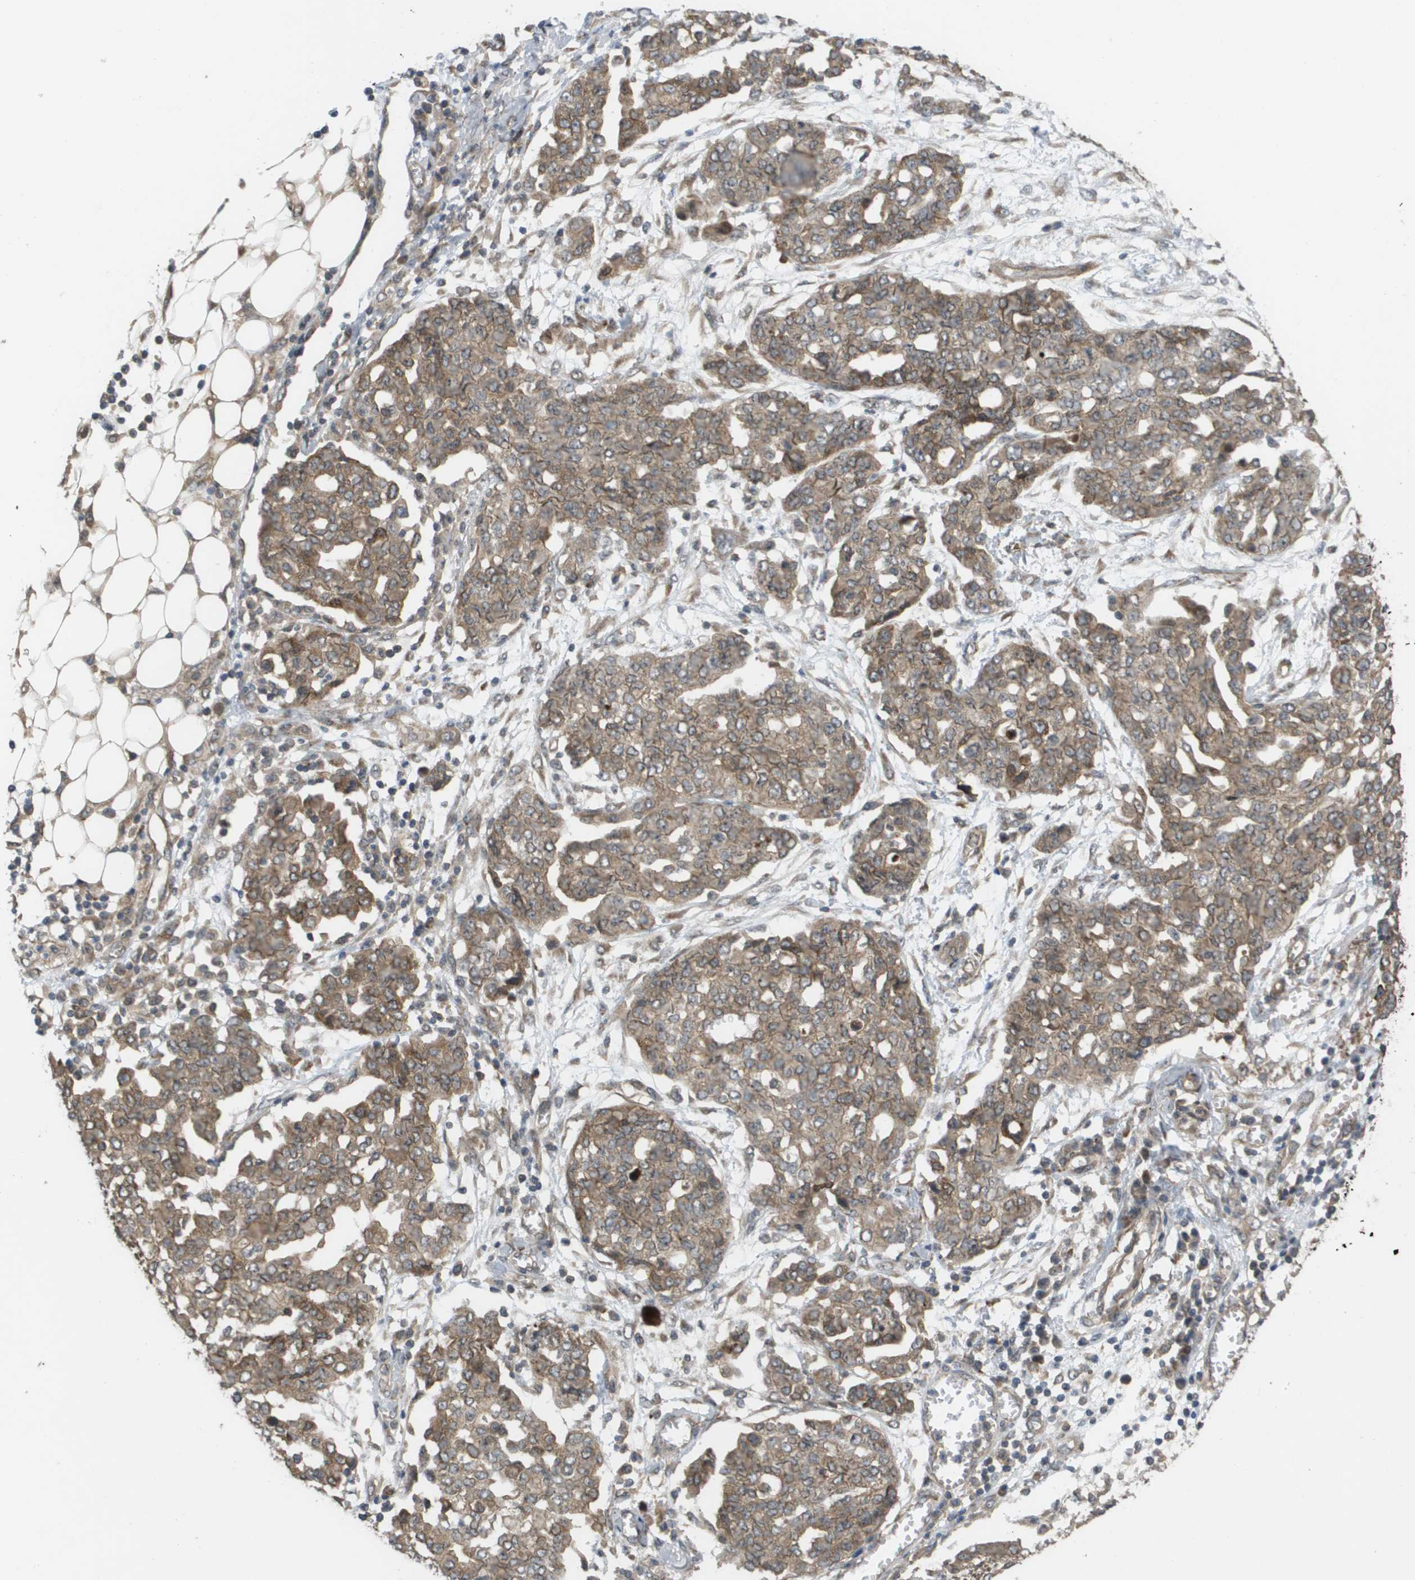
{"staining": {"intensity": "moderate", "quantity": ">75%", "location": "cytoplasmic/membranous"}, "tissue": "ovarian cancer", "cell_type": "Tumor cells", "image_type": "cancer", "snomed": [{"axis": "morphology", "description": "Cystadenocarcinoma, serous, NOS"}, {"axis": "topography", "description": "Soft tissue"}, {"axis": "topography", "description": "Ovary"}], "caption": "Brown immunohistochemical staining in human ovarian serous cystadenocarcinoma shows moderate cytoplasmic/membranous expression in about >75% of tumor cells.", "gene": "CTPS2", "patient": {"sex": "female", "age": 57}}